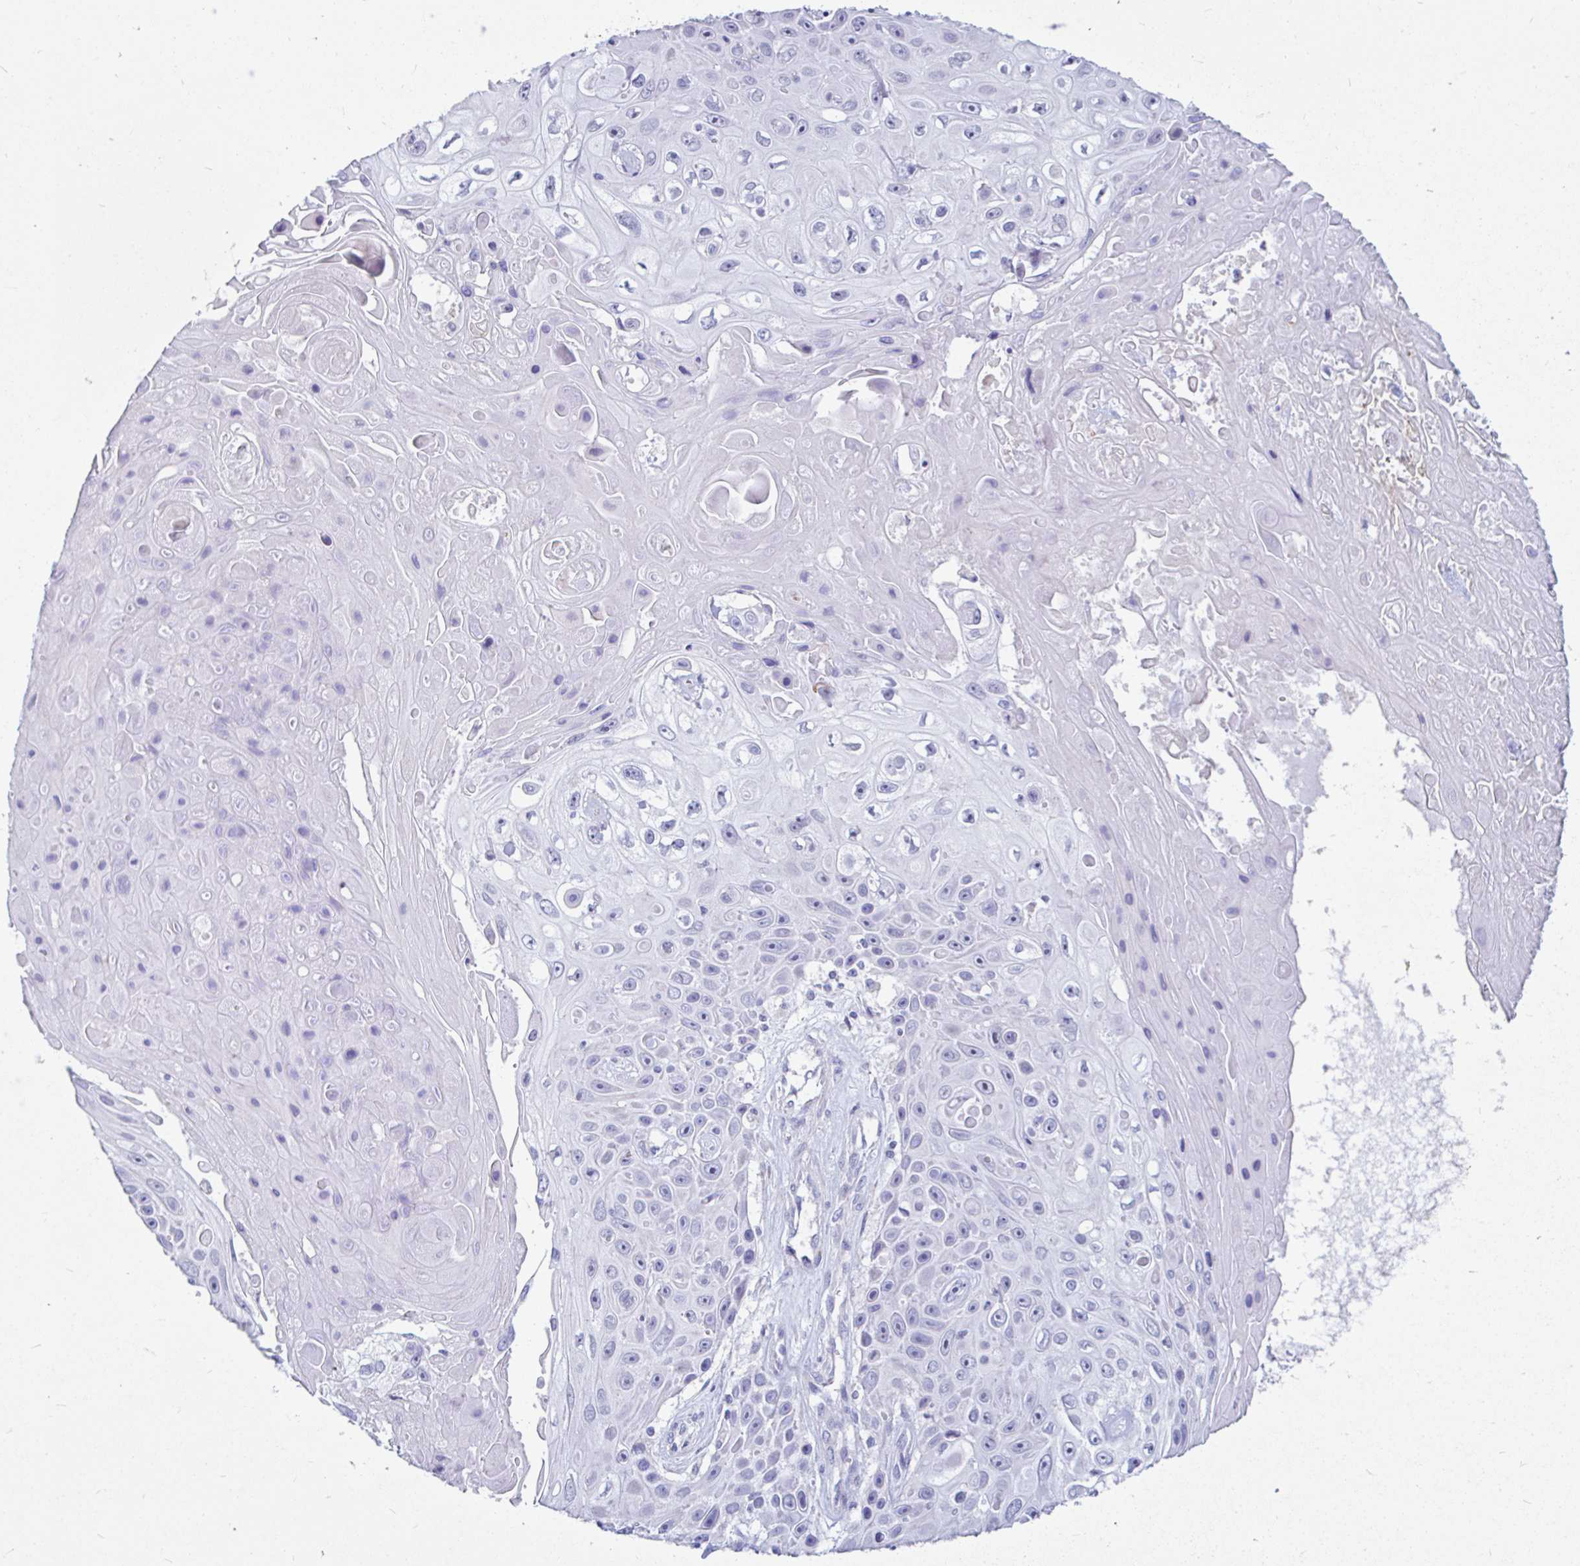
{"staining": {"intensity": "negative", "quantity": "none", "location": "none"}, "tissue": "skin cancer", "cell_type": "Tumor cells", "image_type": "cancer", "snomed": [{"axis": "morphology", "description": "Squamous cell carcinoma, NOS"}, {"axis": "topography", "description": "Skin"}], "caption": "Squamous cell carcinoma (skin) was stained to show a protein in brown. There is no significant expression in tumor cells. The staining was performed using DAB (3,3'-diaminobenzidine) to visualize the protein expression in brown, while the nuclei were stained in blue with hematoxylin (Magnification: 20x).", "gene": "NBPF3", "patient": {"sex": "male", "age": 82}}